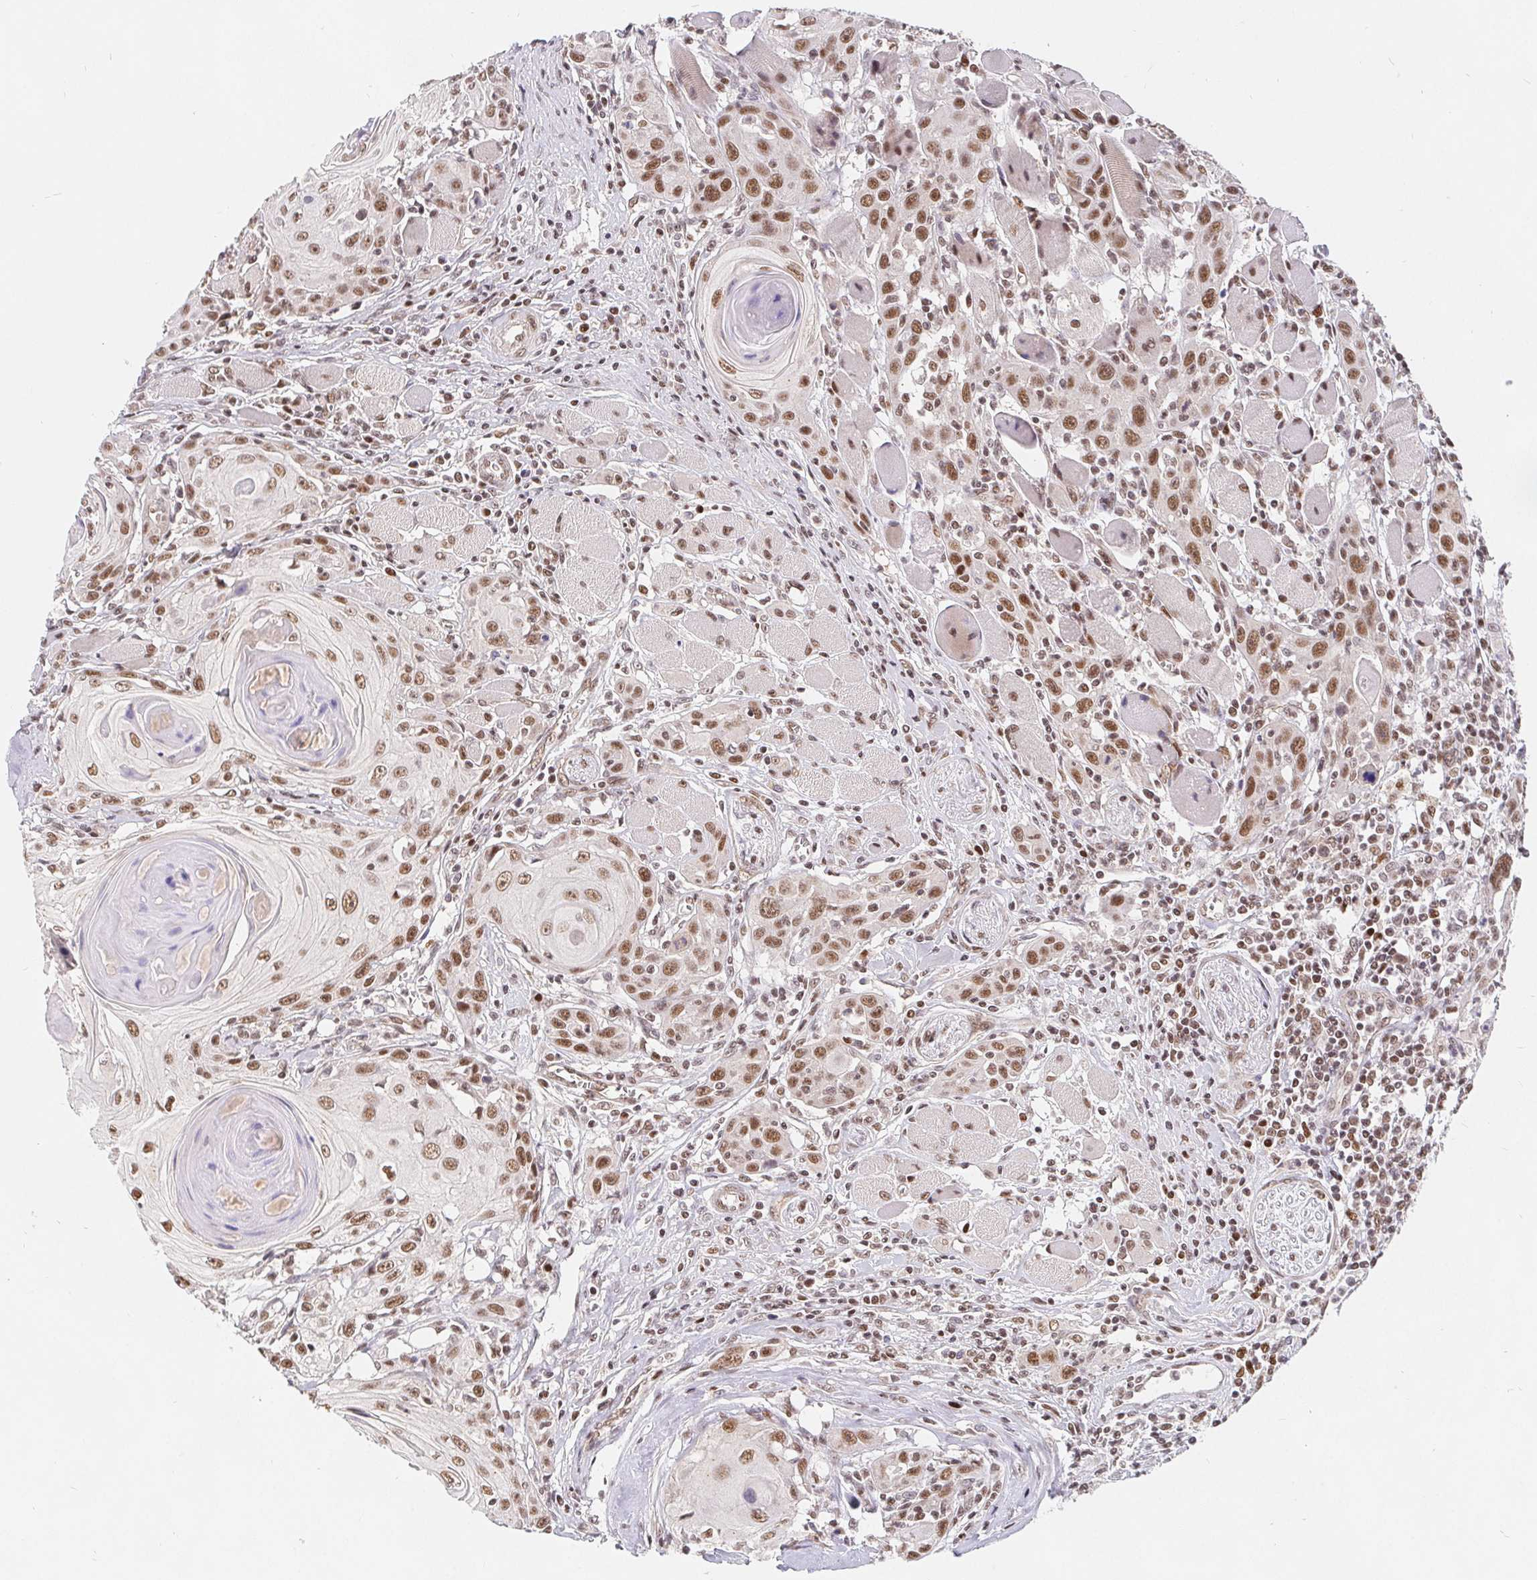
{"staining": {"intensity": "moderate", "quantity": ">75%", "location": "nuclear"}, "tissue": "head and neck cancer", "cell_type": "Tumor cells", "image_type": "cancer", "snomed": [{"axis": "morphology", "description": "Squamous cell carcinoma, NOS"}, {"axis": "topography", "description": "Head-Neck"}], "caption": "Head and neck cancer (squamous cell carcinoma) tissue displays moderate nuclear staining in about >75% of tumor cells", "gene": "POU2F1", "patient": {"sex": "female", "age": 80}}